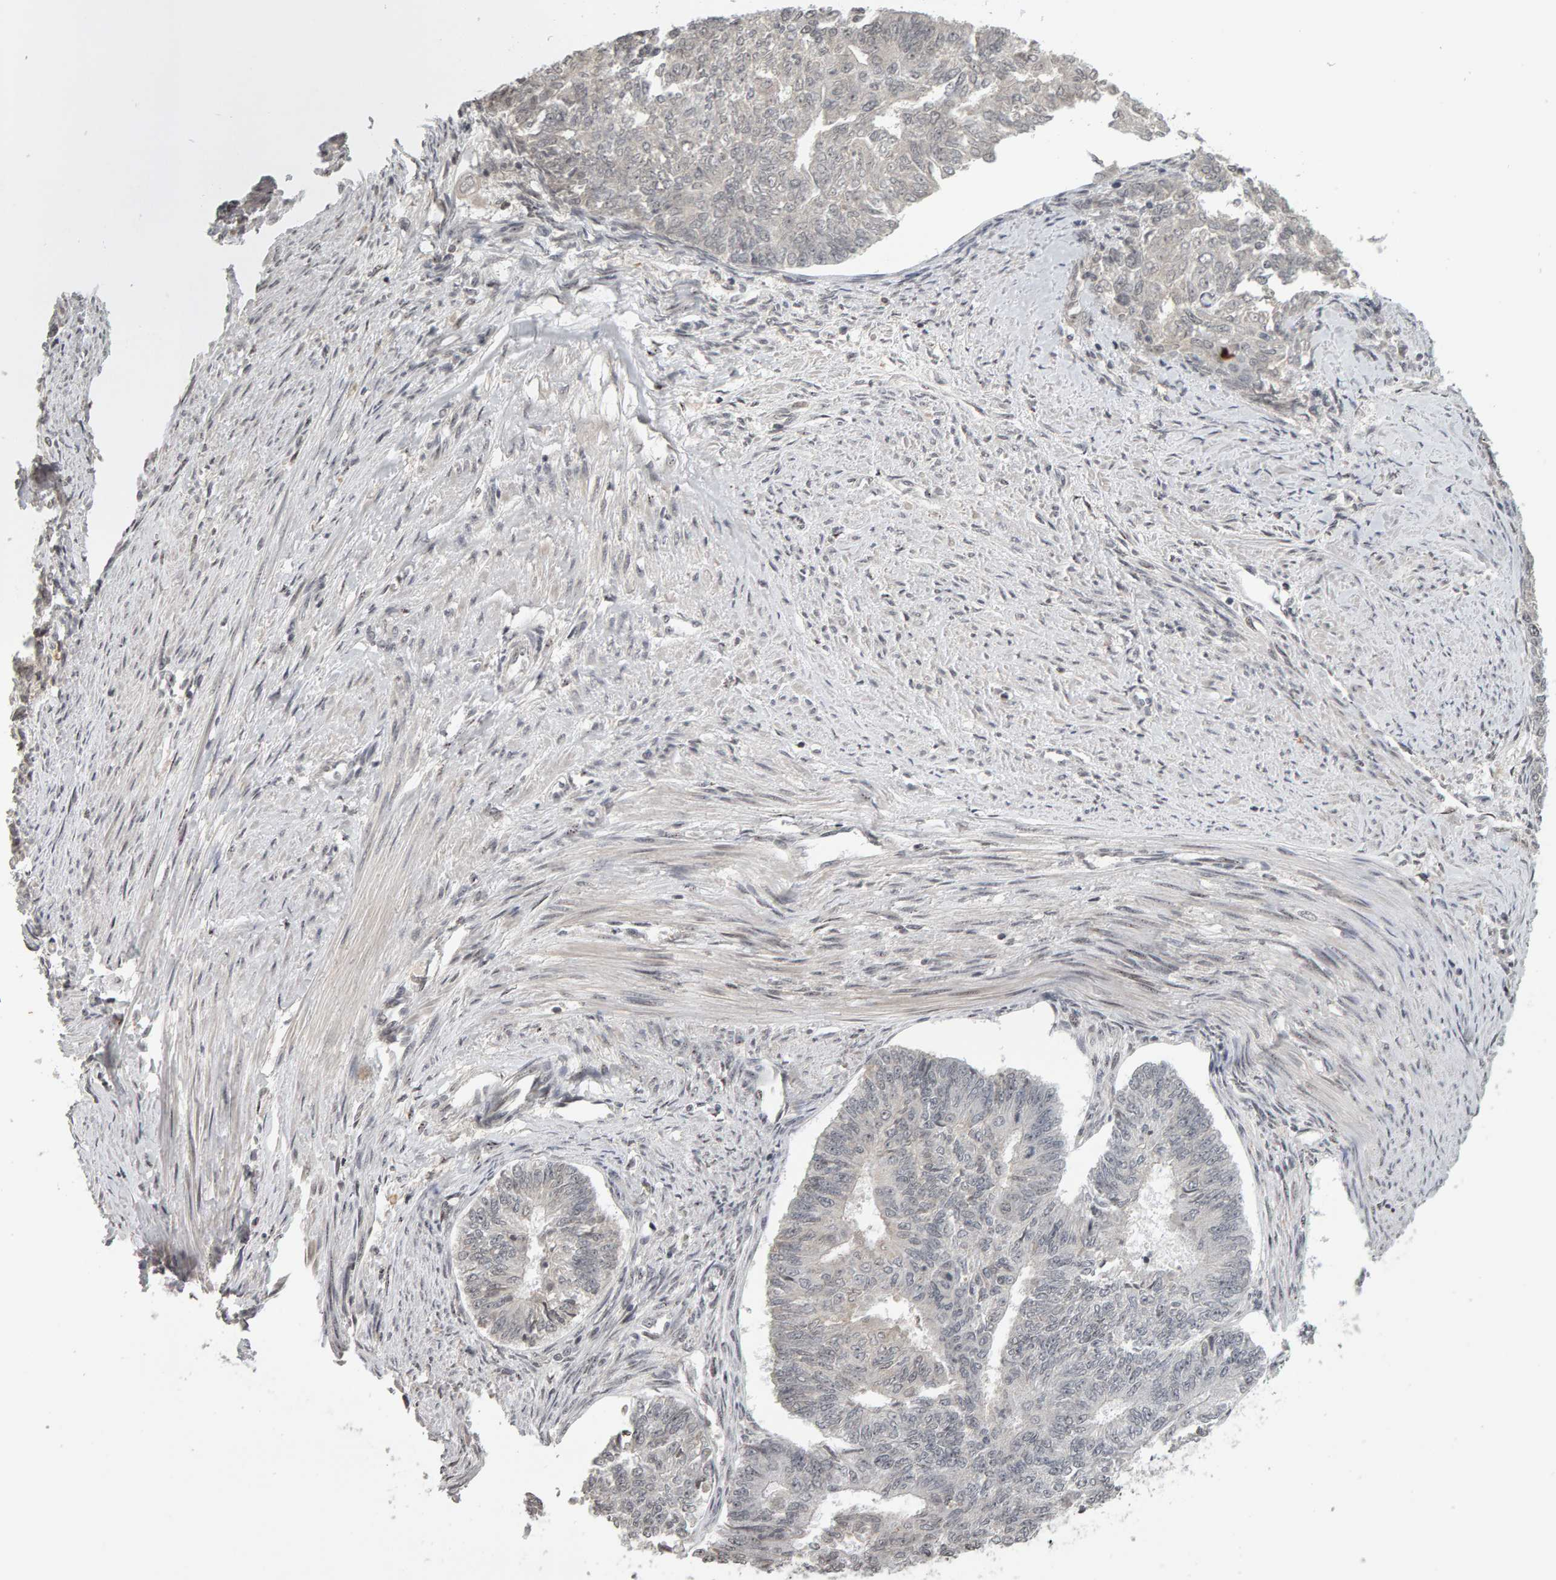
{"staining": {"intensity": "negative", "quantity": "none", "location": "none"}, "tissue": "endometrial cancer", "cell_type": "Tumor cells", "image_type": "cancer", "snomed": [{"axis": "morphology", "description": "Adenocarcinoma, NOS"}, {"axis": "topography", "description": "Endometrium"}], "caption": "Histopathology image shows no significant protein expression in tumor cells of endometrial cancer.", "gene": "TRAM1", "patient": {"sex": "female", "age": 32}}